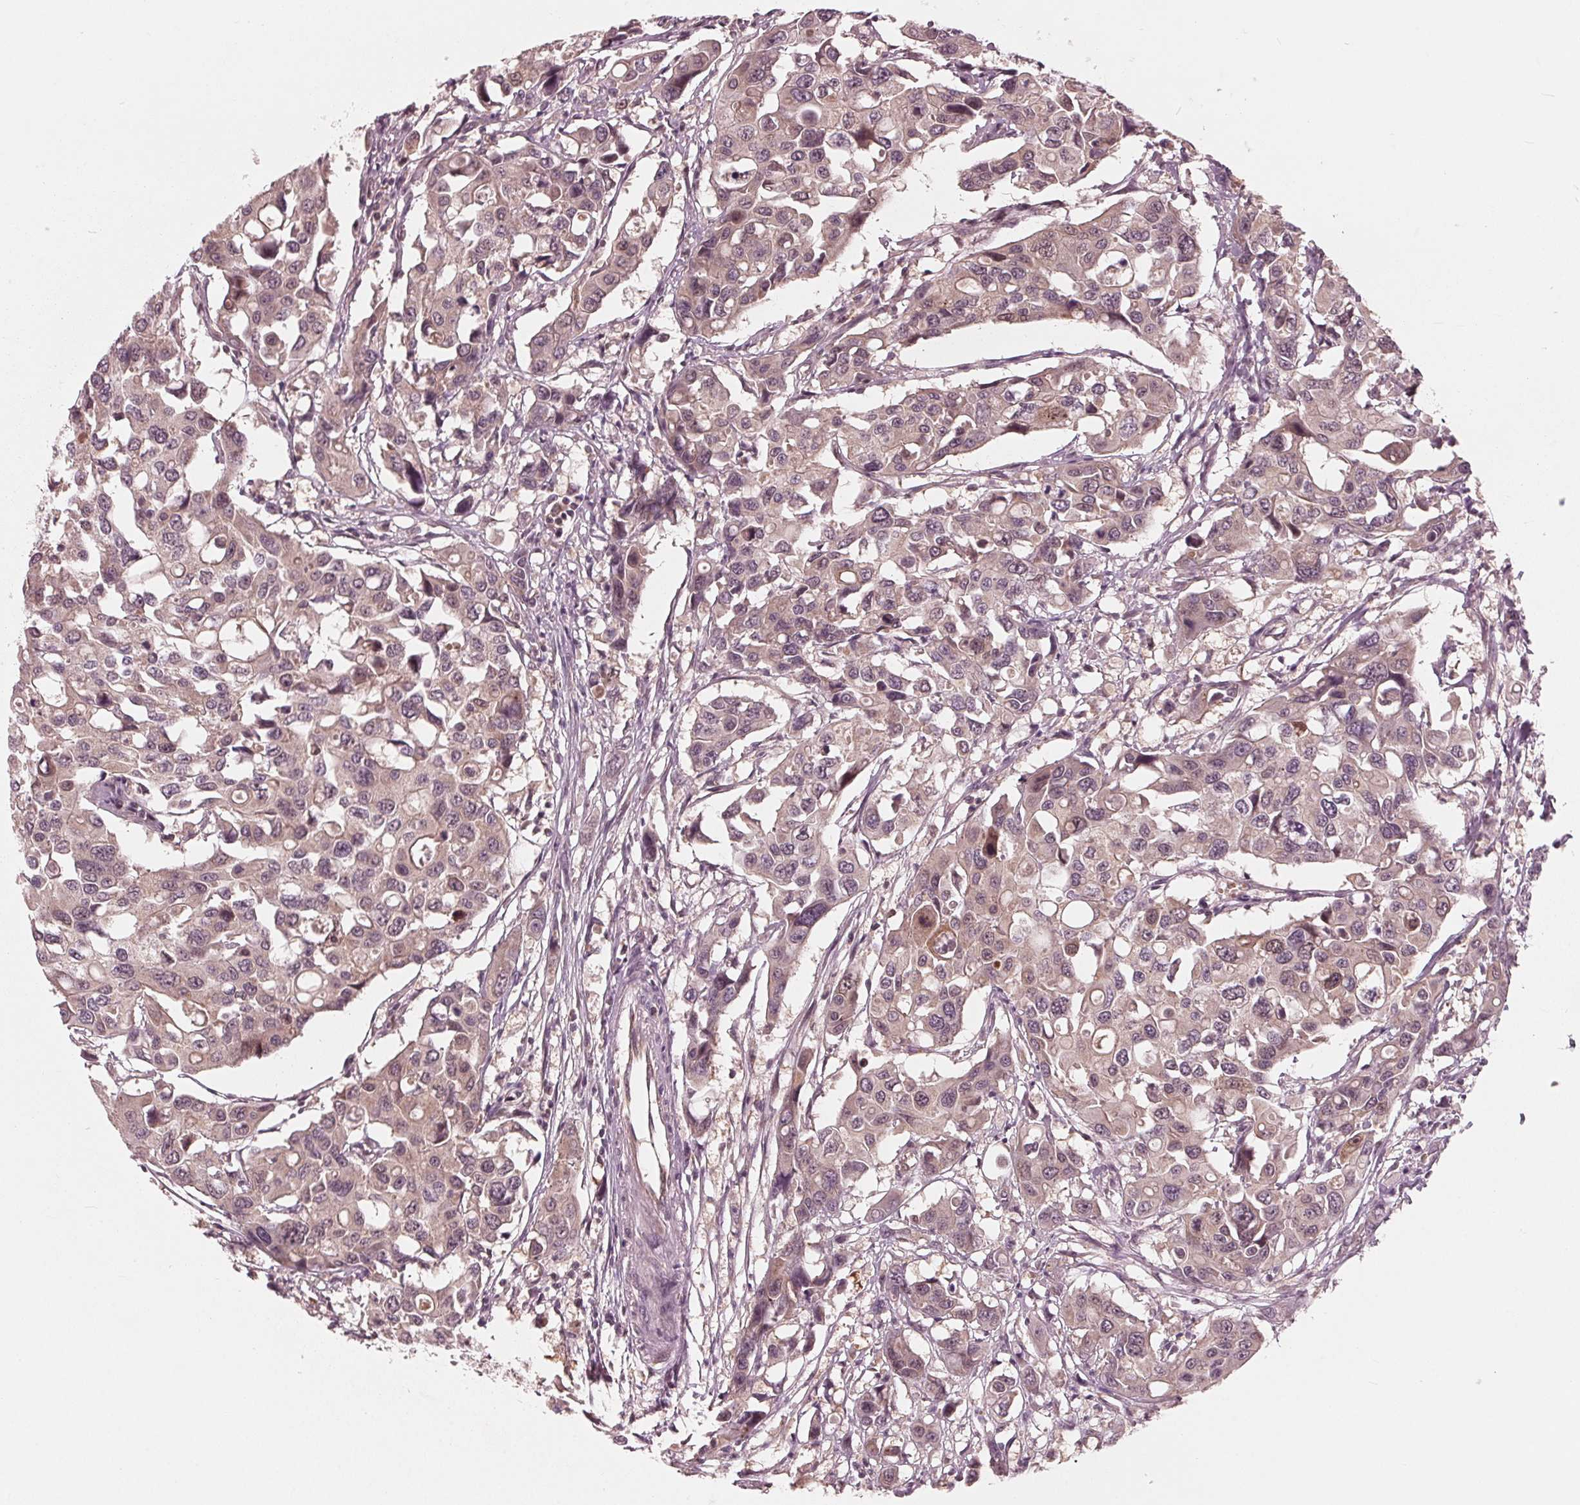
{"staining": {"intensity": "weak", "quantity": ">75%", "location": "cytoplasmic/membranous"}, "tissue": "colorectal cancer", "cell_type": "Tumor cells", "image_type": "cancer", "snomed": [{"axis": "morphology", "description": "Adenocarcinoma, NOS"}, {"axis": "topography", "description": "Colon"}], "caption": "The photomicrograph demonstrates immunohistochemical staining of adenocarcinoma (colorectal). There is weak cytoplasmic/membranous staining is identified in approximately >75% of tumor cells.", "gene": "UBALD1", "patient": {"sex": "male", "age": 77}}